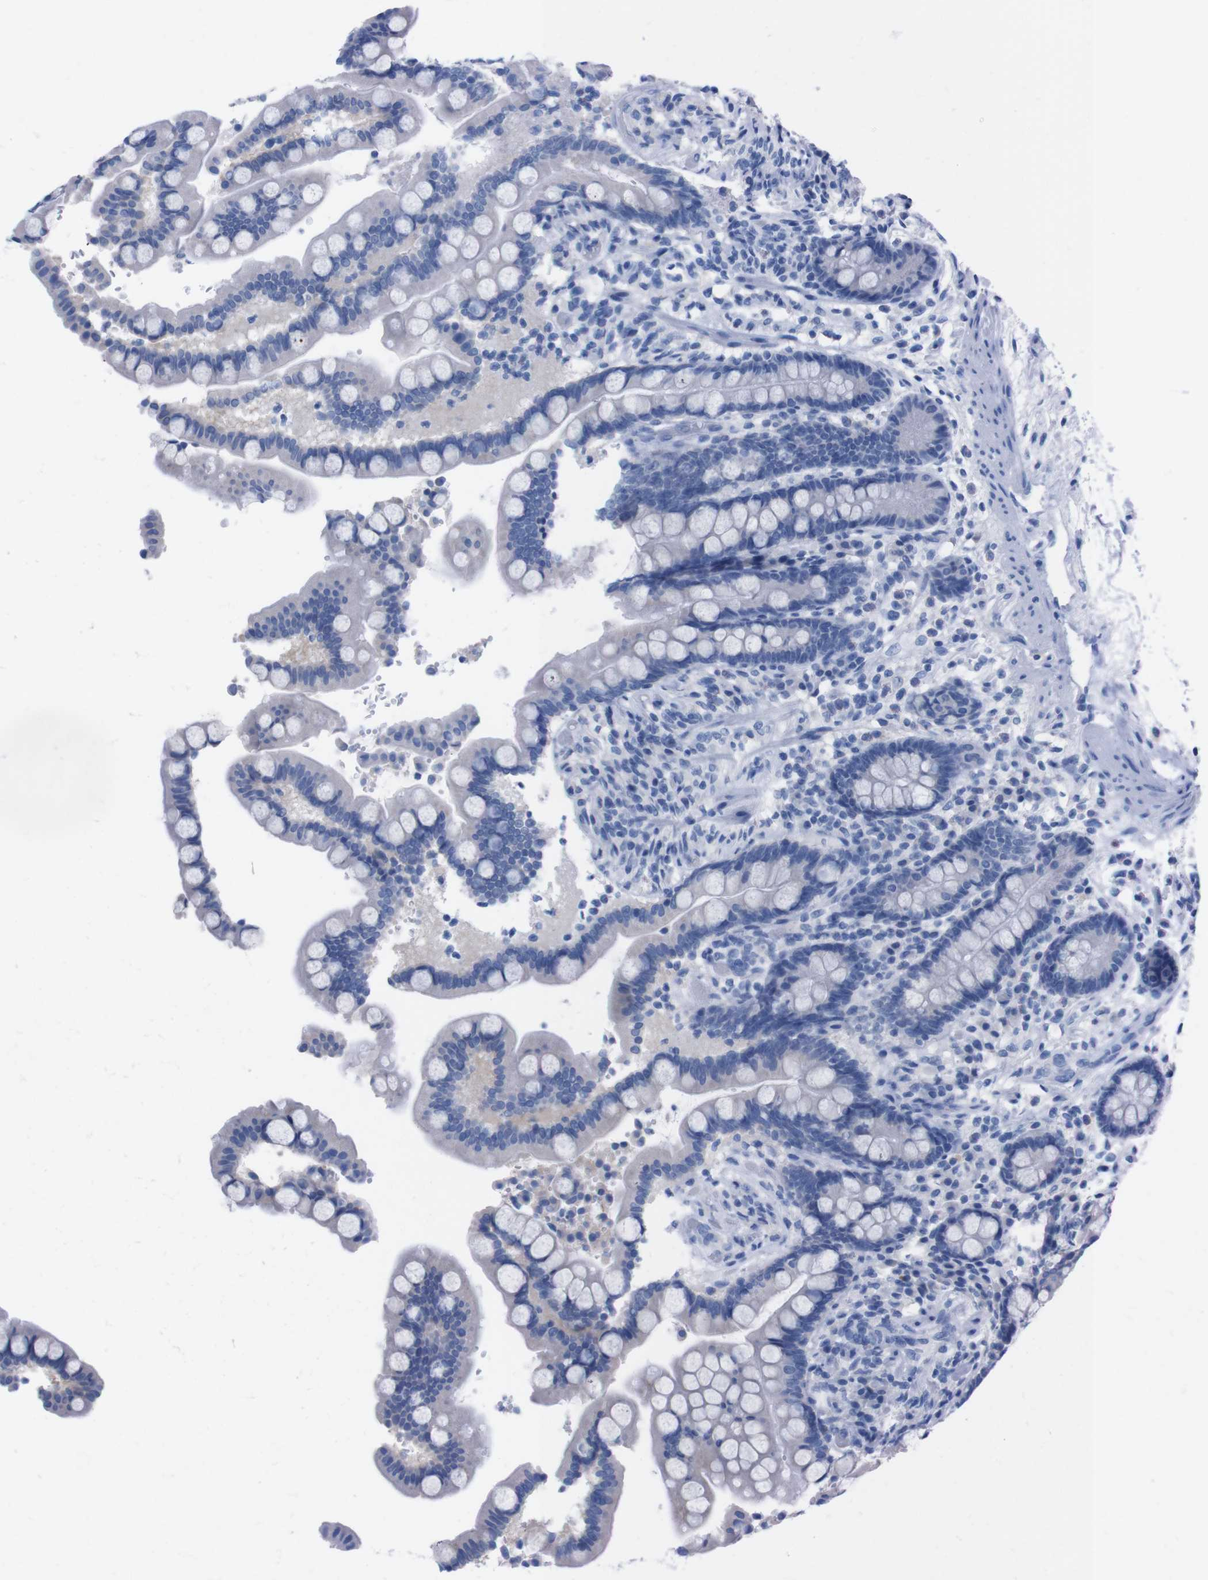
{"staining": {"intensity": "negative", "quantity": "none", "location": "none"}, "tissue": "colon", "cell_type": "Endothelial cells", "image_type": "normal", "snomed": [{"axis": "morphology", "description": "Normal tissue, NOS"}, {"axis": "topography", "description": "Colon"}], "caption": "An immunohistochemistry image of normal colon is shown. There is no staining in endothelial cells of colon. (Stains: DAB (3,3'-diaminobenzidine) immunohistochemistry with hematoxylin counter stain, Microscopy: brightfield microscopy at high magnification).", "gene": "TMEM243", "patient": {"sex": "male", "age": 73}}